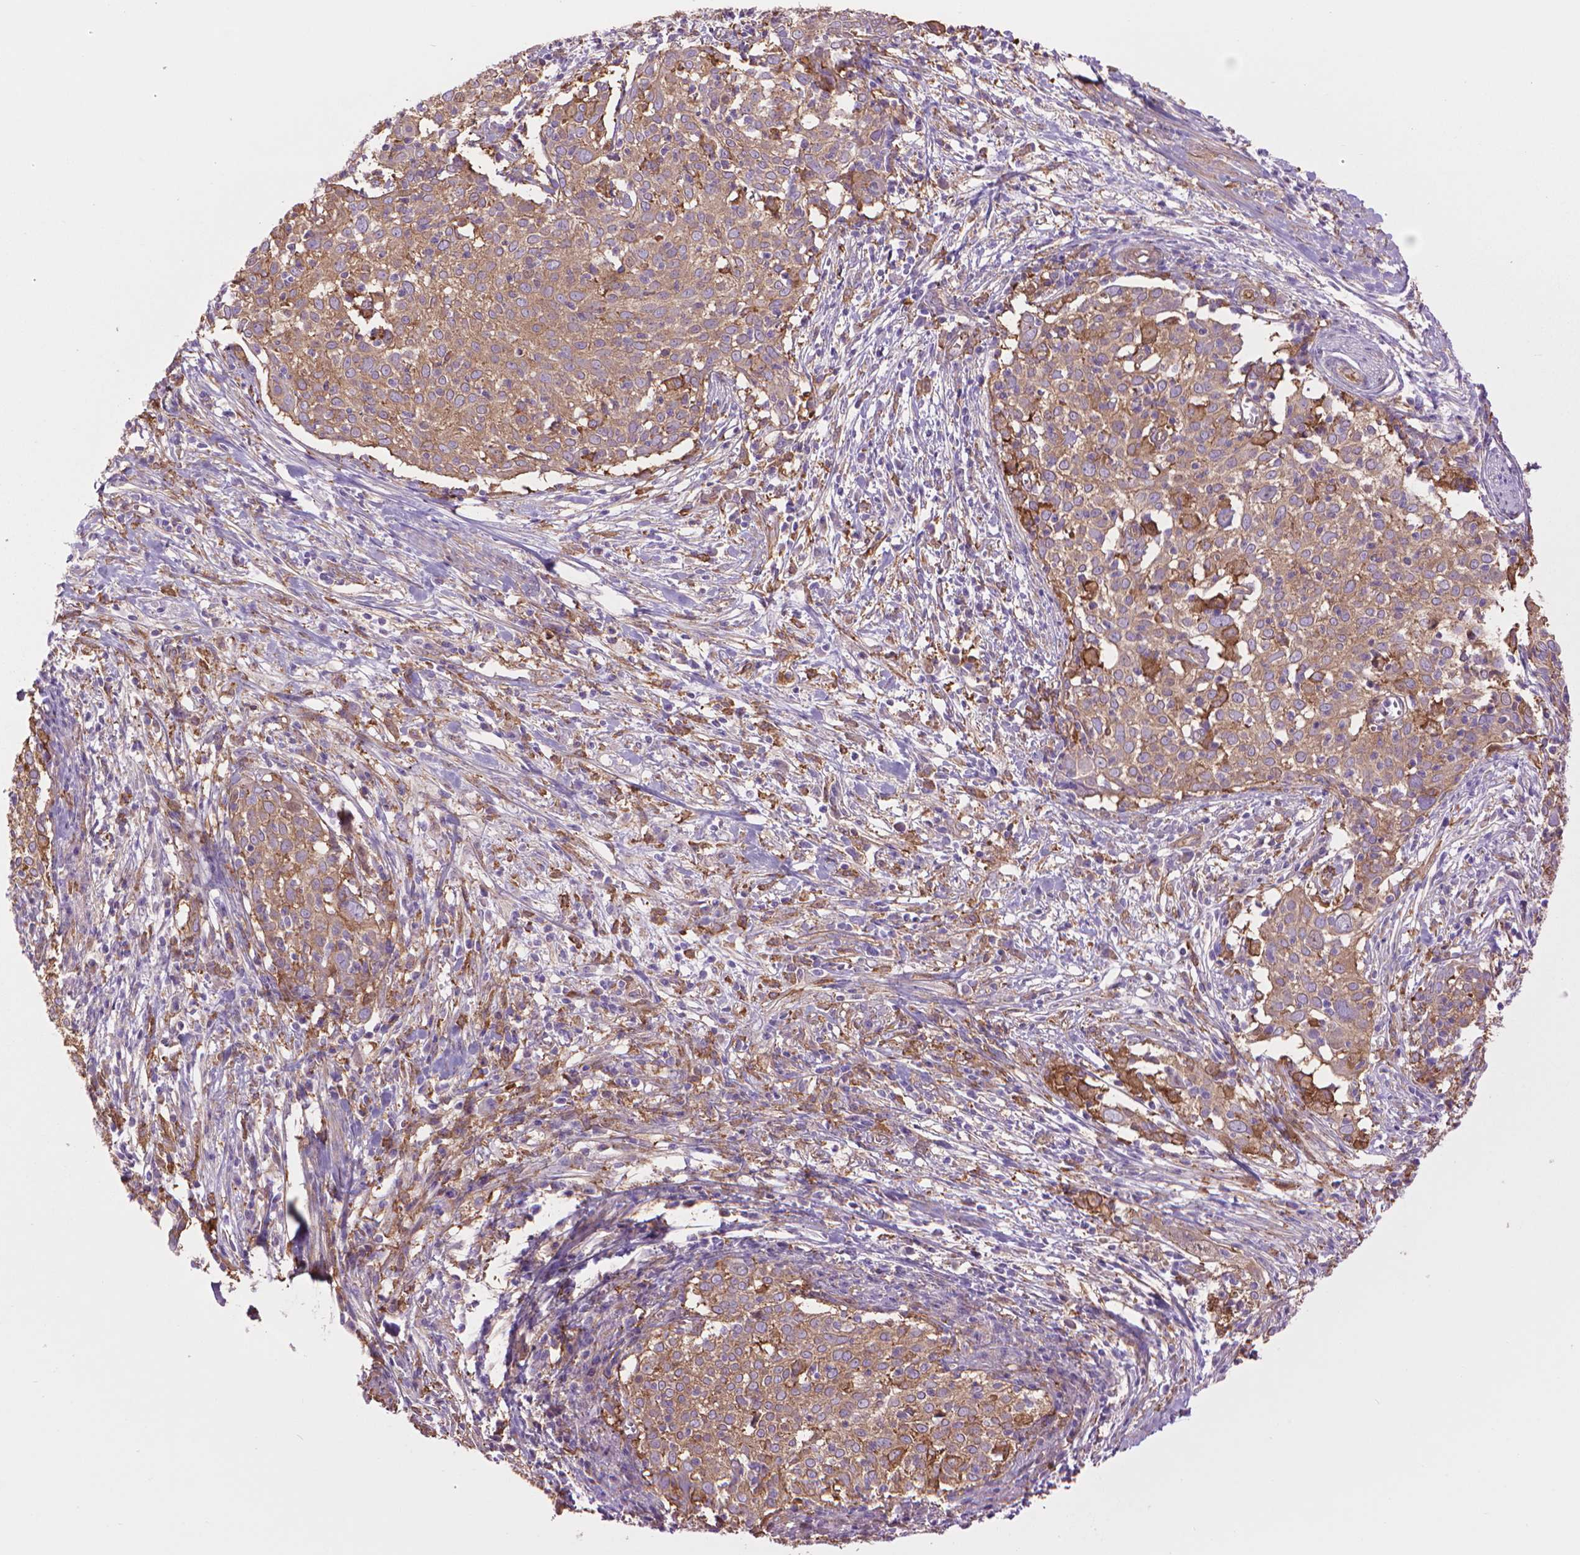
{"staining": {"intensity": "weak", "quantity": ">75%", "location": "cytoplasmic/membranous"}, "tissue": "cervical cancer", "cell_type": "Tumor cells", "image_type": "cancer", "snomed": [{"axis": "morphology", "description": "Squamous cell carcinoma, NOS"}, {"axis": "topography", "description": "Cervix"}], "caption": "Protein staining of cervical cancer (squamous cell carcinoma) tissue reveals weak cytoplasmic/membranous positivity in approximately >75% of tumor cells.", "gene": "CORO1B", "patient": {"sex": "female", "age": 39}}